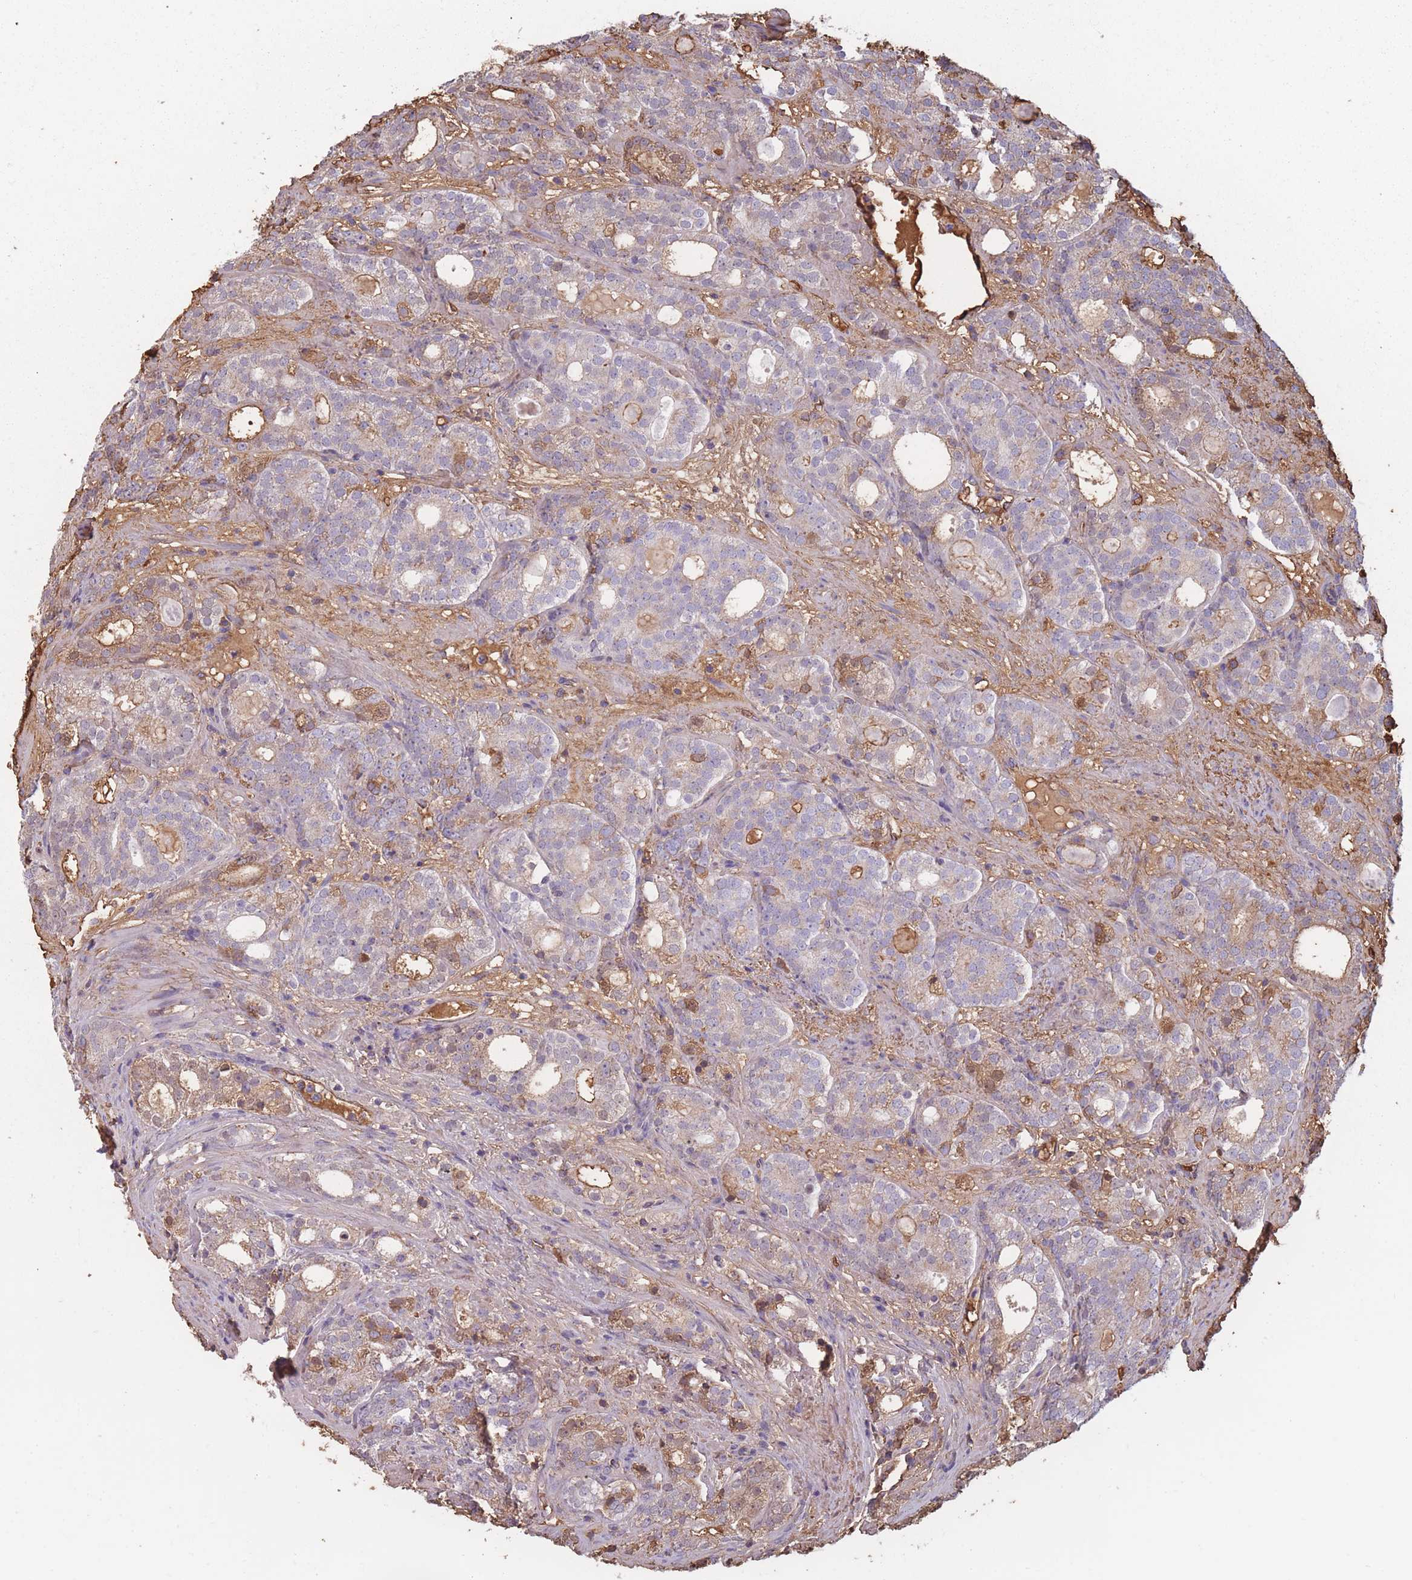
{"staining": {"intensity": "weak", "quantity": "<25%", "location": "cytoplasmic/membranous"}, "tissue": "prostate cancer", "cell_type": "Tumor cells", "image_type": "cancer", "snomed": [{"axis": "morphology", "description": "Adenocarcinoma, High grade"}, {"axis": "topography", "description": "Prostate"}], "caption": "This is an IHC micrograph of human adenocarcinoma (high-grade) (prostate). There is no positivity in tumor cells.", "gene": "KAT2A", "patient": {"sex": "male", "age": 64}}